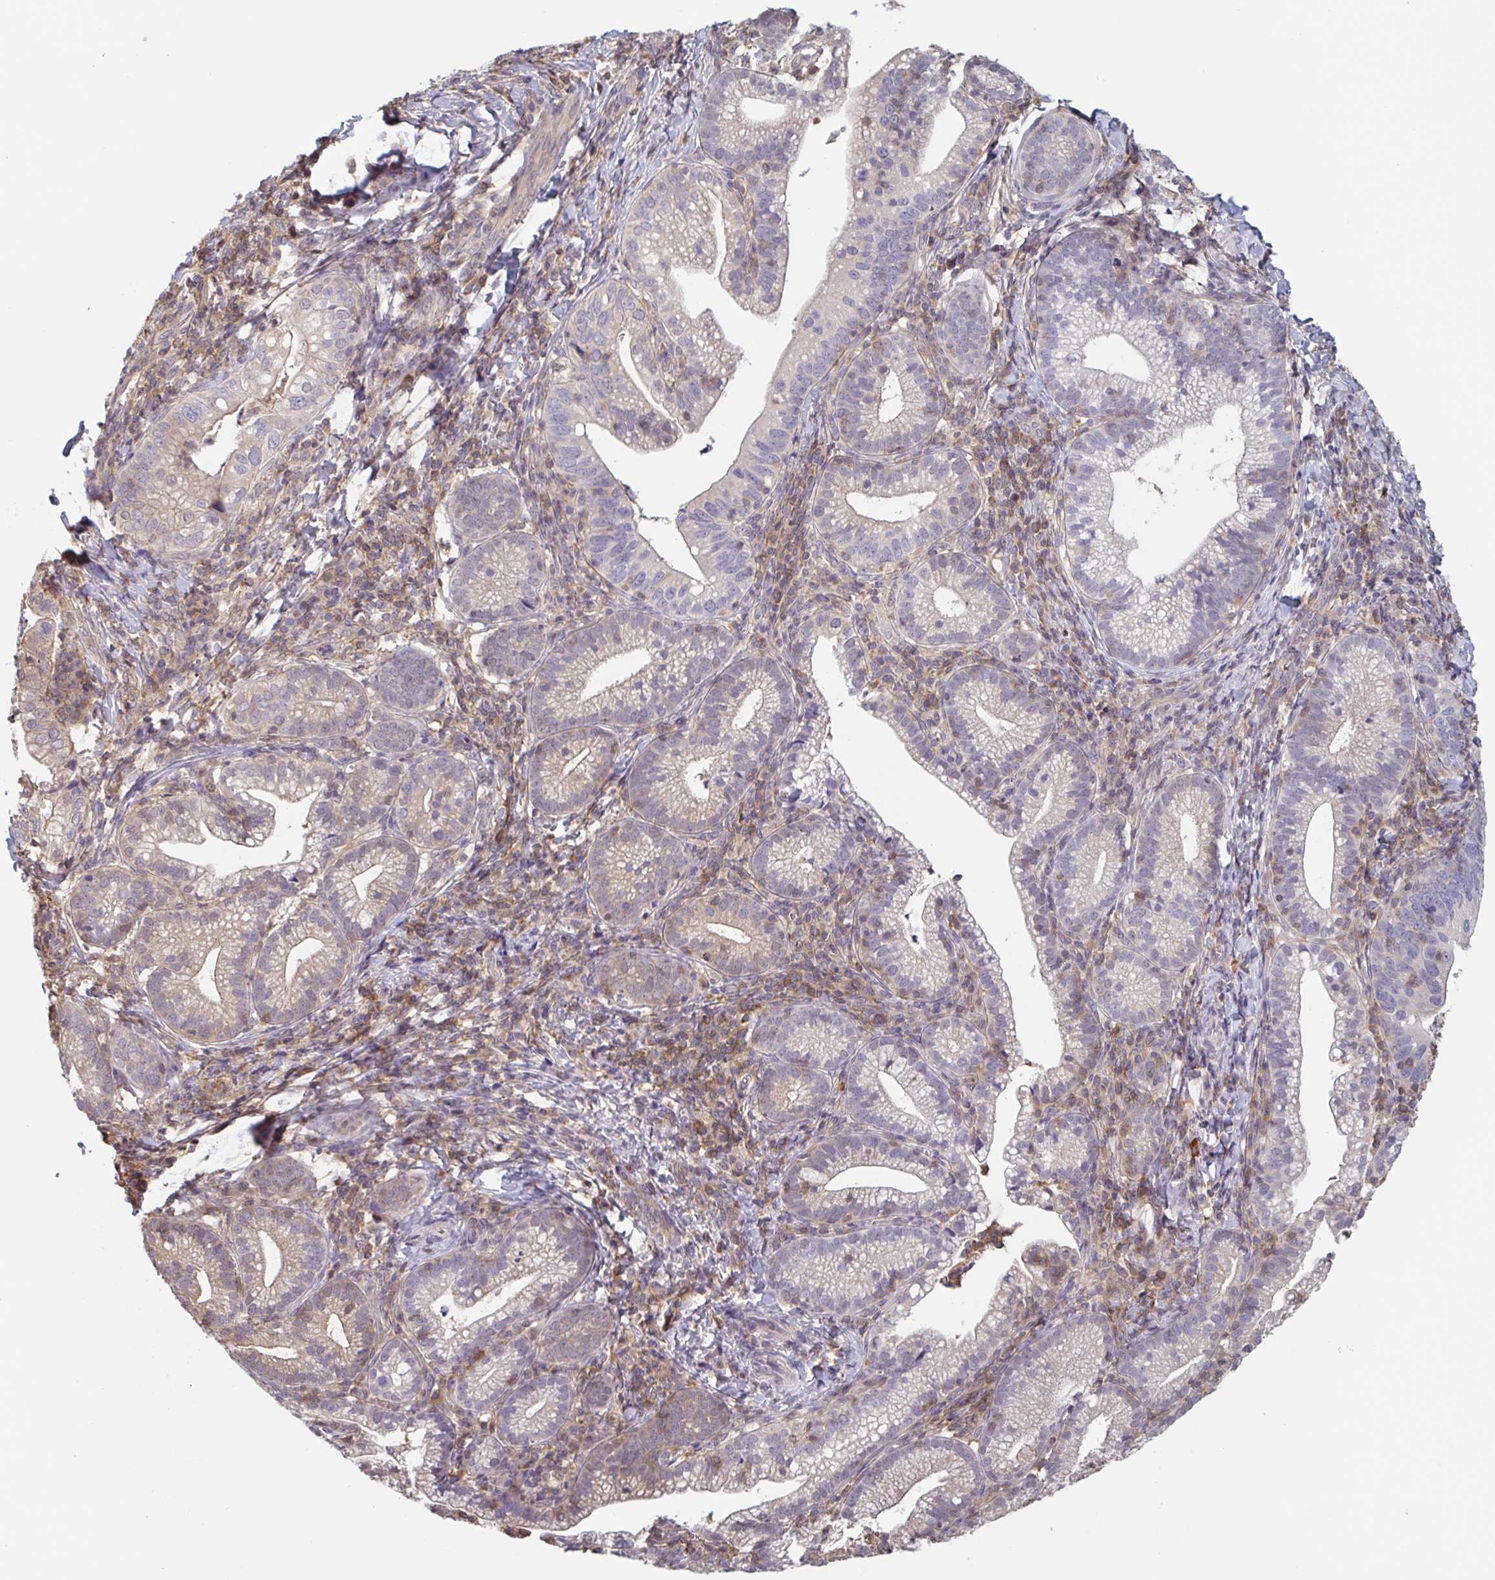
{"staining": {"intensity": "weak", "quantity": "<25%", "location": "cytoplasmic/membranous"}, "tissue": "cervical cancer", "cell_type": "Tumor cells", "image_type": "cancer", "snomed": [{"axis": "morphology", "description": "Normal tissue, NOS"}, {"axis": "morphology", "description": "Adenocarcinoma, NOS"}, {"axis": "topography", "description": "Cervix"}], "caption": "DAB immunohistochemical staining of cervical adenocarcinoma displays no significant staining in tumor cells. Brightfield microscopy of immunohistochemistry stained with DAB (3,3'-diaminobenzidine) (brown) and hematoxylin (blue), captured at high magnification.", "gene": "OTOP2", "patient": {"sex": "female", "age": 44}}